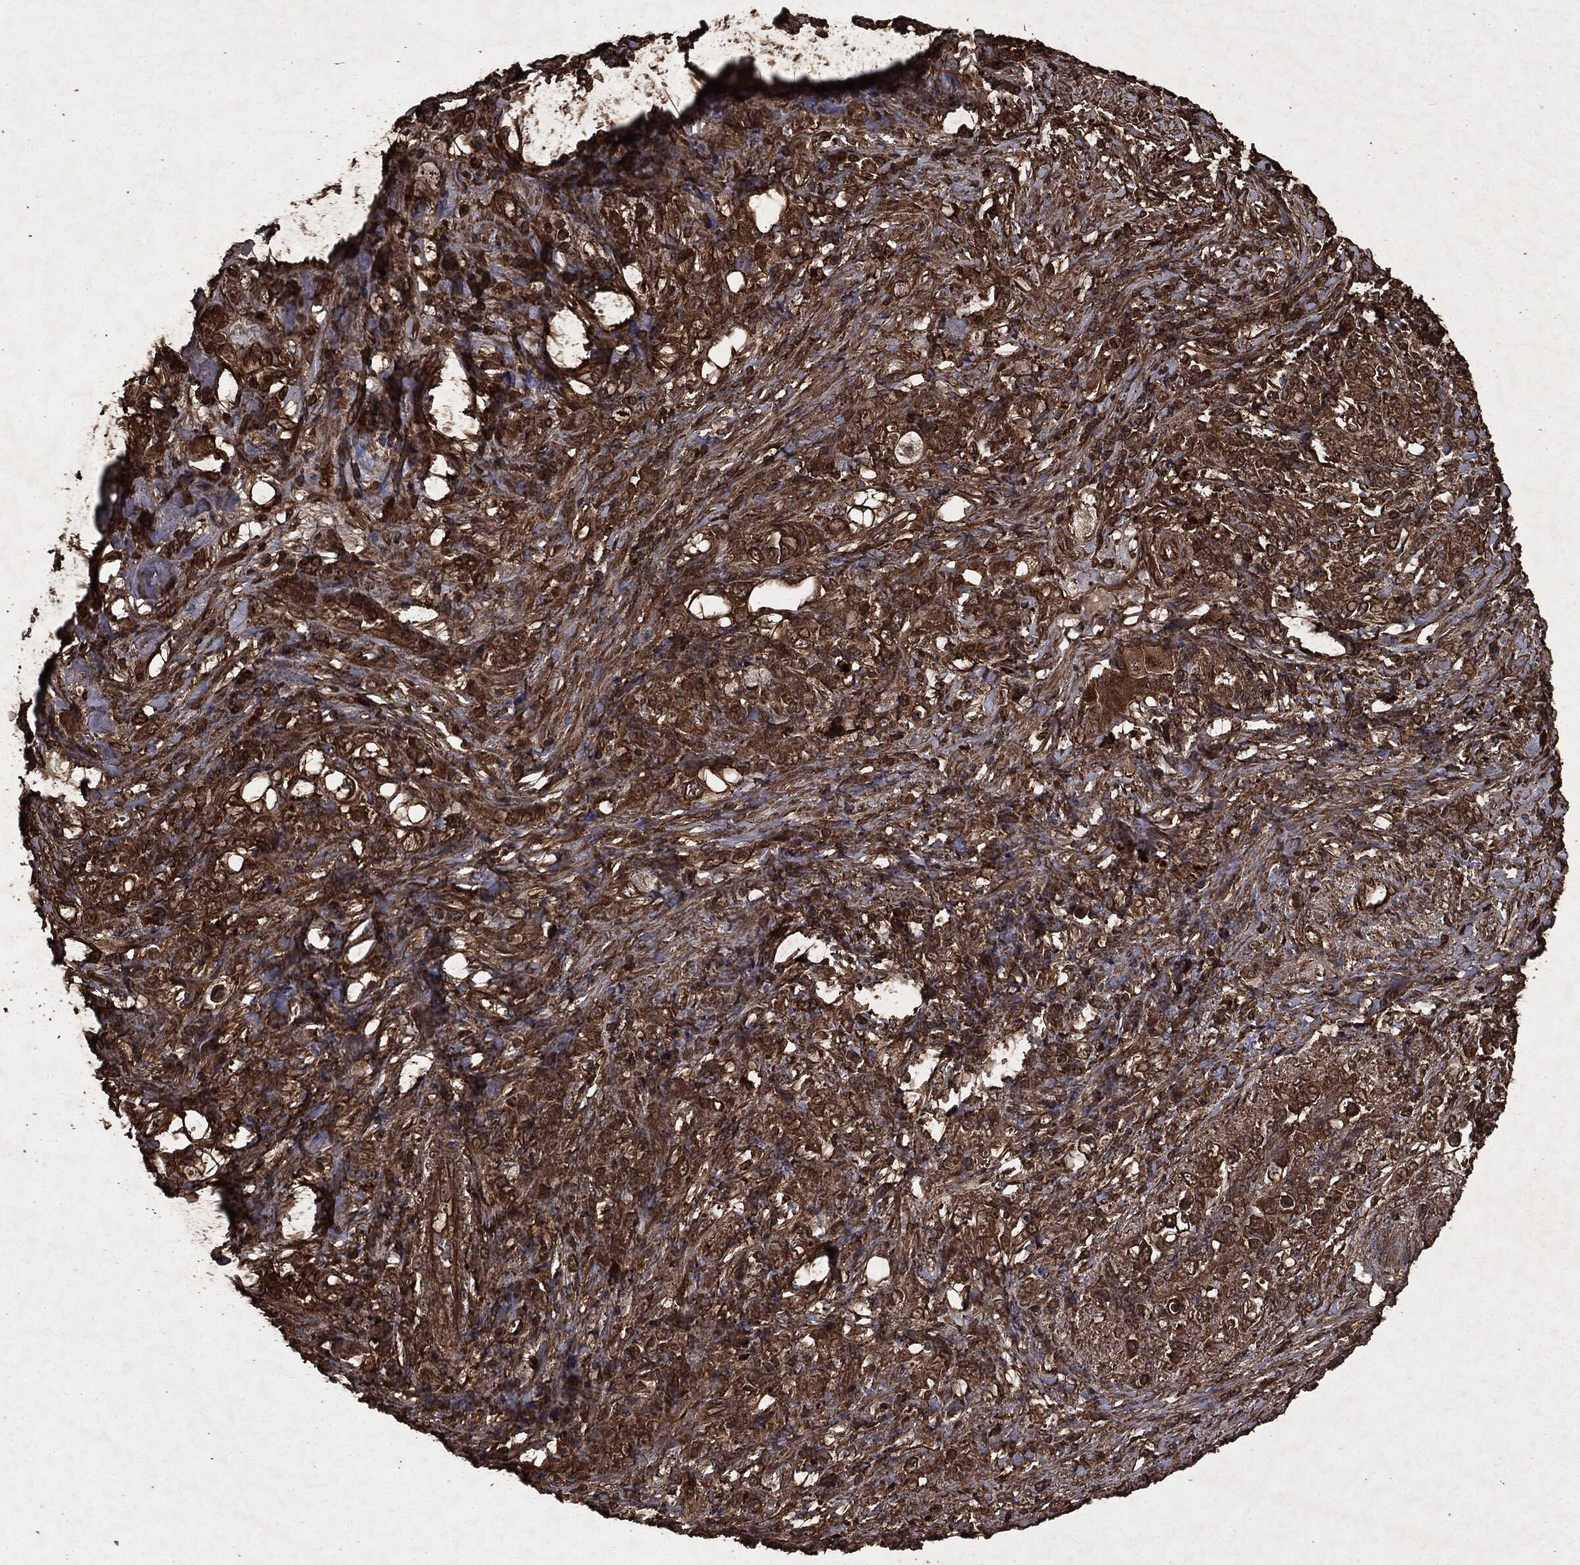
{"staining": {"intensity": "strong", "quantity": ">75%", "location": "cytoplasmic/membranous"}, "tissue": "stomach cancer", "cell_type": "Tumor cells", "image_type": "cancer", "snomed": [{"axis": "morphology", "description": "Normal tissue, NOS"}, {"axis": "morphology", "description": "Adenocarcinoma, NOS"}, {"axis": "topography", "description": "Stomach"}], "caption": "Stomach cancer (adenocarcinoma) tissue demonstrates strong cytoplasmic/membranous positivity in about >75% of tumor cells, visualized by immunohistochemistry.", "gene": "ARAF", "patient": {"sex": "female", "age": 79}}